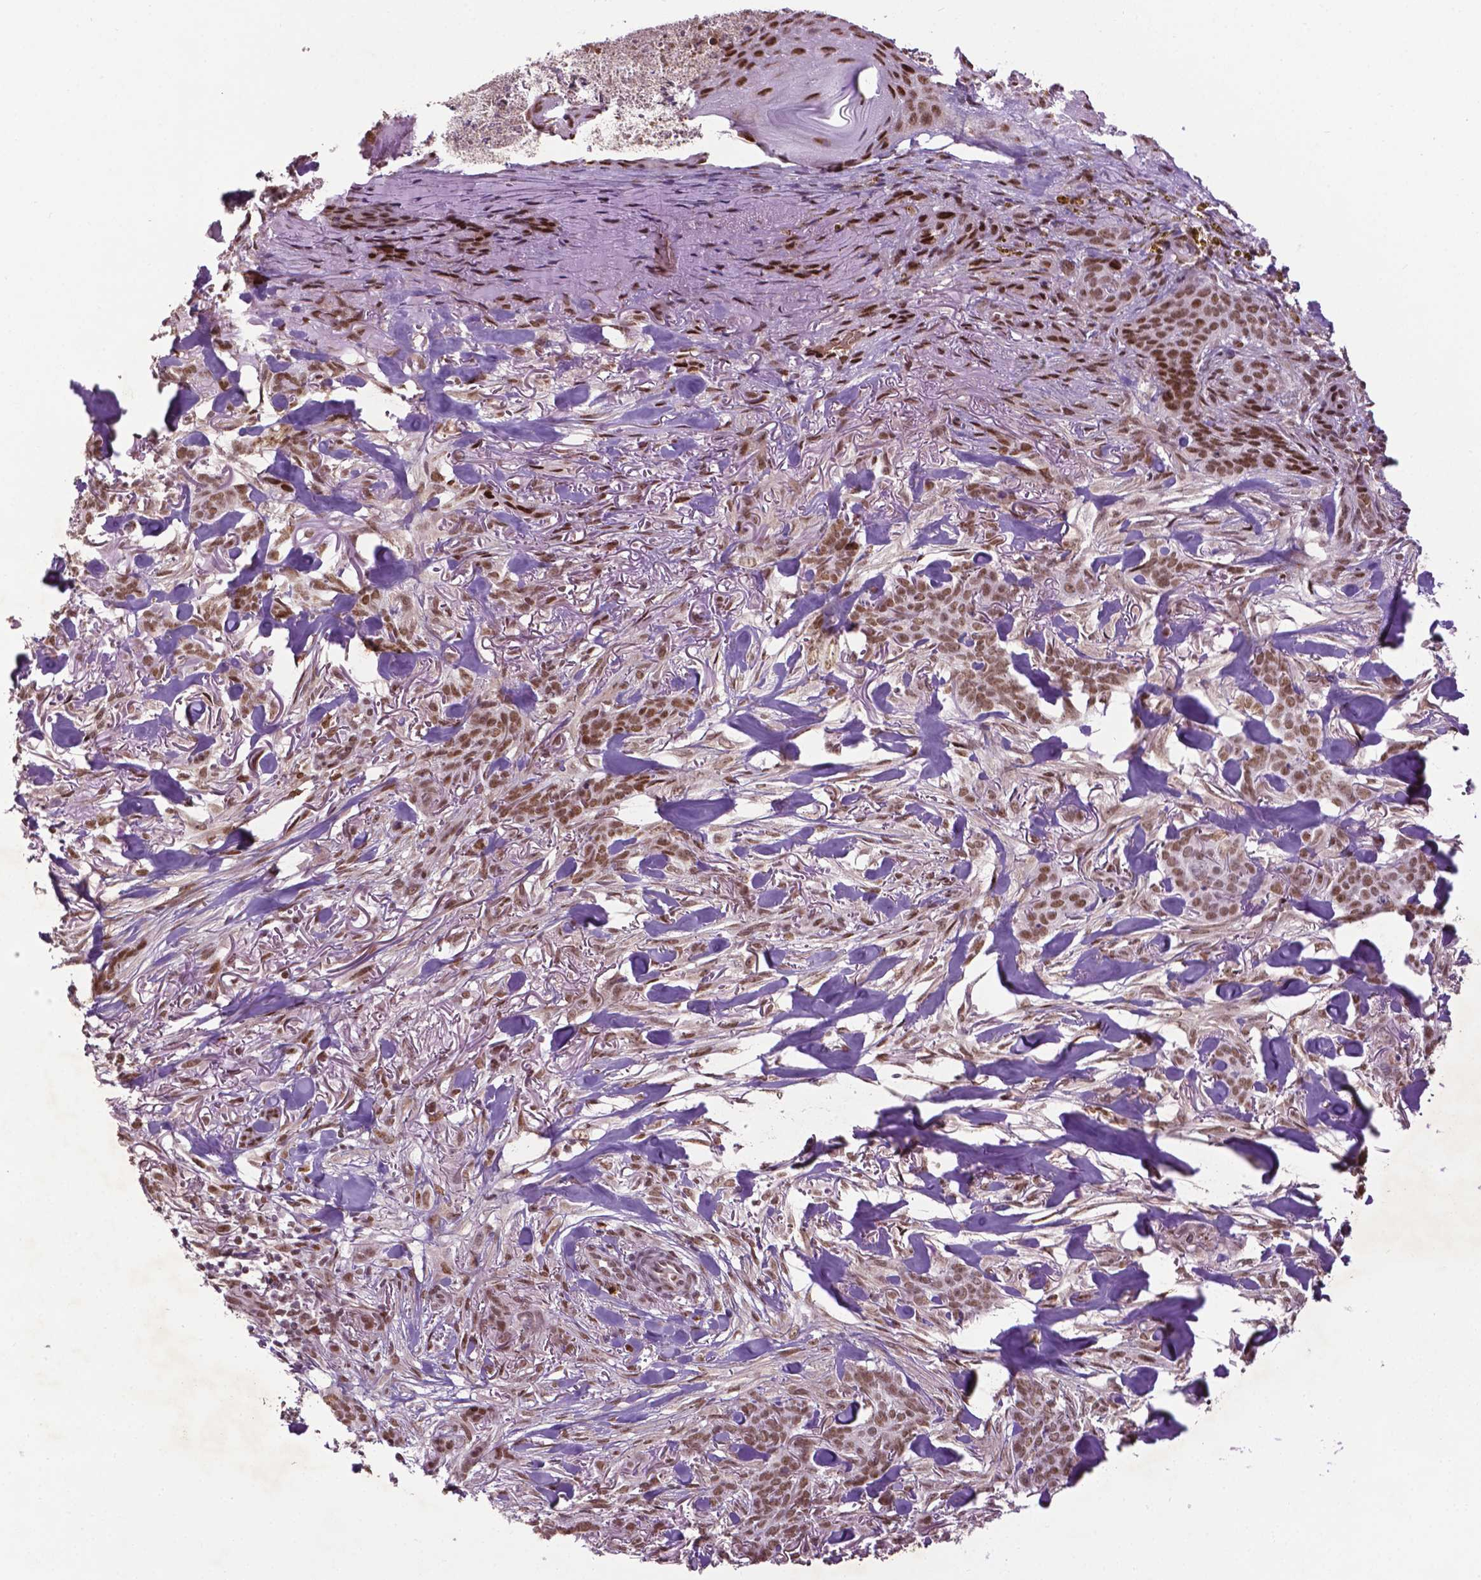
{"staining": {"intensity": "moderate", "quantity": ">75%", "location": "nuclear"}, "tissue": "skin cancer", "cell_type": "Tumor cells", "image_type": "cancer", "snomed": [{"axis": "morphology", "description": "Basal cell carcinoma"}, {"axis": "topography", "description": "Skin"}], "caption": "The image demonstrates immunohistochemical staining of skin basal cell carcinoma. There is moderate nuclear expression is identified in about >75% of tumor cells.", "gene": "ZNF41", "patient": {"sex": "female", "age": 61}}